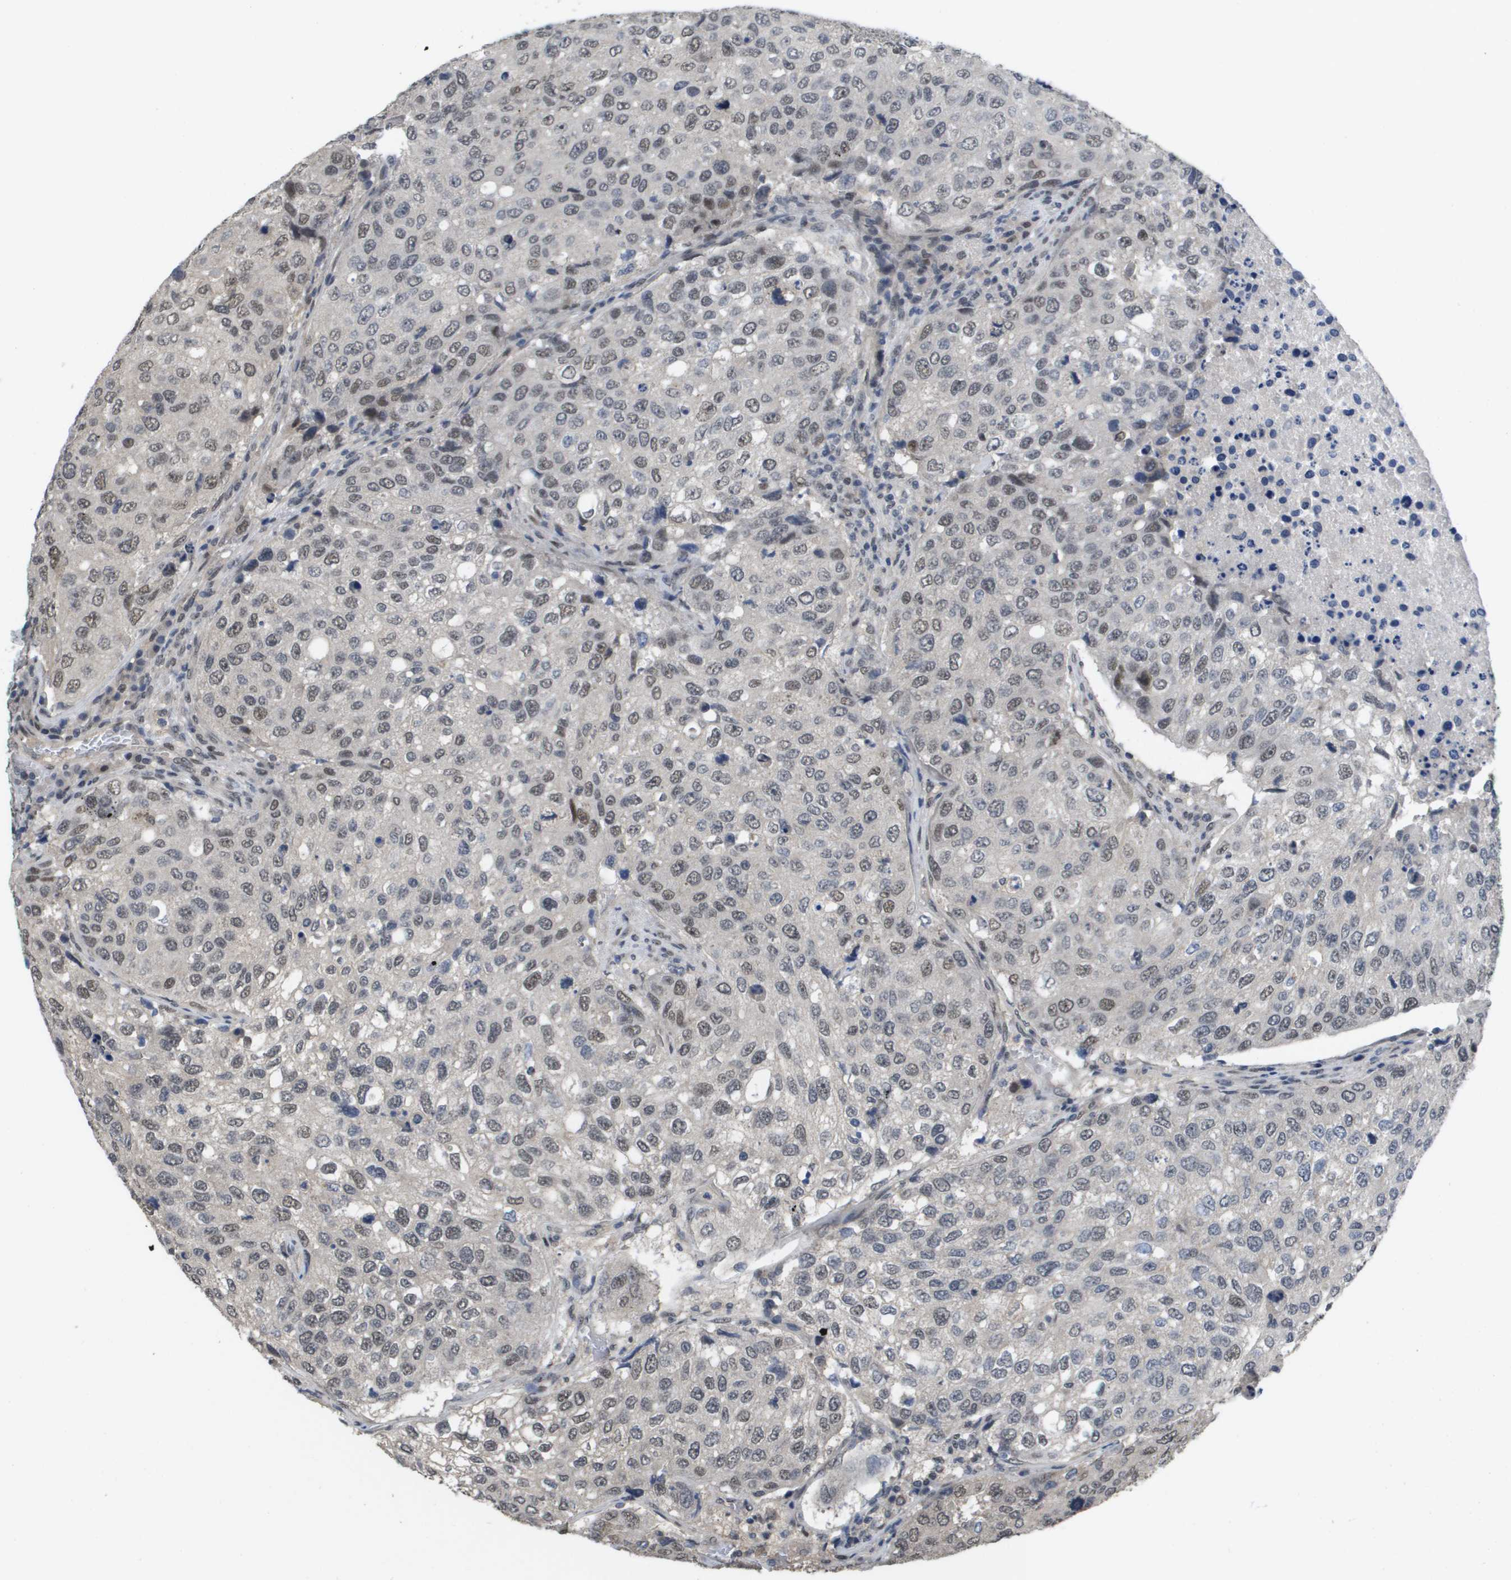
{"staining": {"intensity": "weak", "quantity": ">75%", "location": "nuclear"}, "tissue": "urothelial cancer", "cell_type": "Tumor cells", "image_type": "cancer", "snomed": [{"axis": "morphology", "description": "Urothelial carcinoma, High grade"}, {"axis": "topography", "description": "Lymph node"}, {"axis": "topography", "description": "Urinary bladder"}], "caption": "Immunohistochemistry micrograph of neoplastic tissue: urothelial cancer stained using immunohistochemistry (IHC) exhibits low levels of weak protein expression localized specifically in the nuclear of tumor cells, appearing as a nuclear brown color.", "gene": "AMBRA1", "patient": {"sex": "male", "age": 51}}